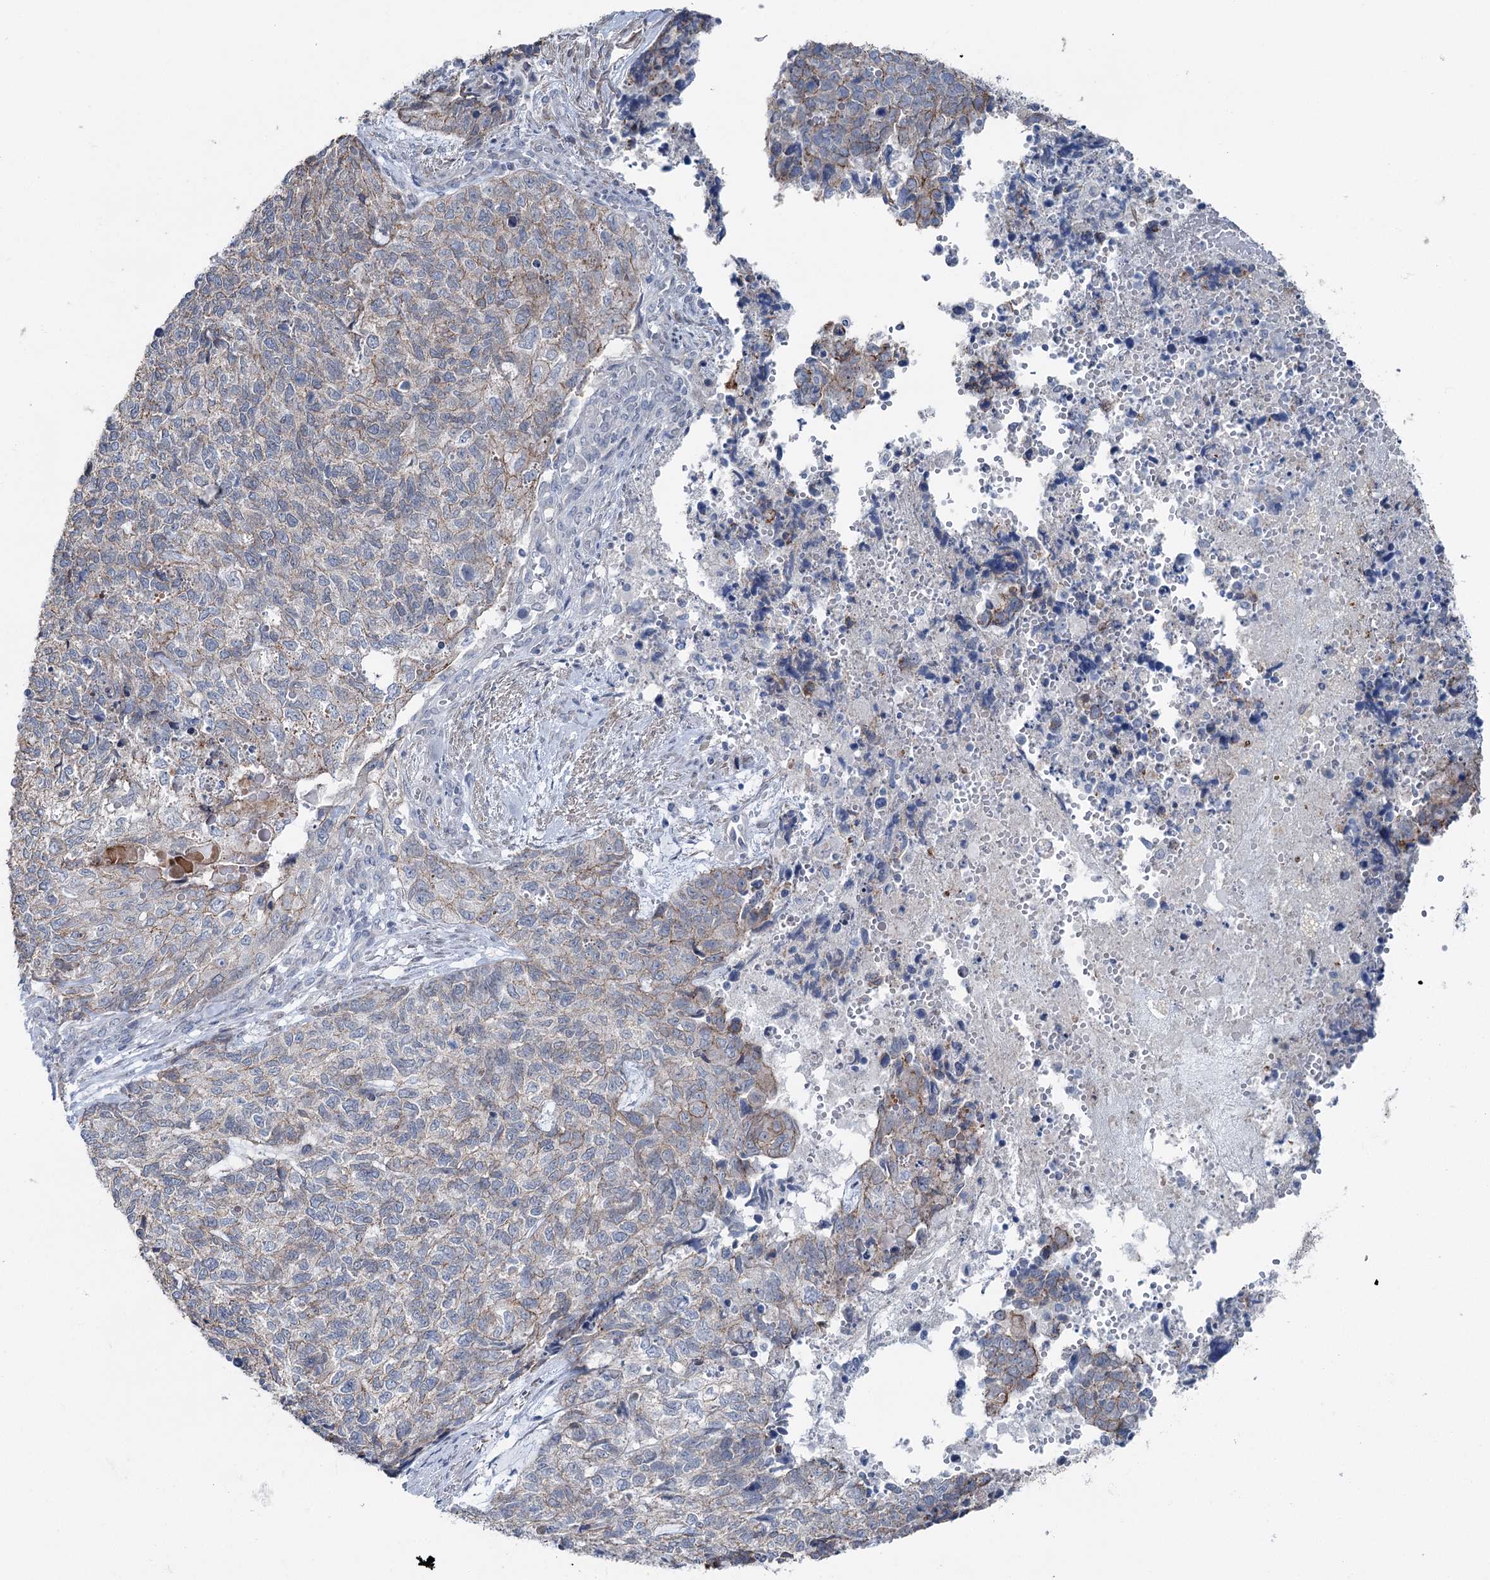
{"staining": {"intensity": "moderate", "quantity": "<25%", "location": "cytoplasmic/membranous"}, "tissue": "cervical cancer", "cell_type": "Tumor cells", "image_type": "cancer", "snomed": [{"axis": "morphology", "description": "Squamous cell carcinoma, NOS"}, {"axis": "topography", "description": "Cervix"}], "caption": "Brown immunohistochemical staining in human cervical cancer demonstrates moderate cytoplasmic/membranous staining in approximately <25% of tumor cells.", "gene": "FAM120B", "patient": {"sex": "female", "age": 63}}